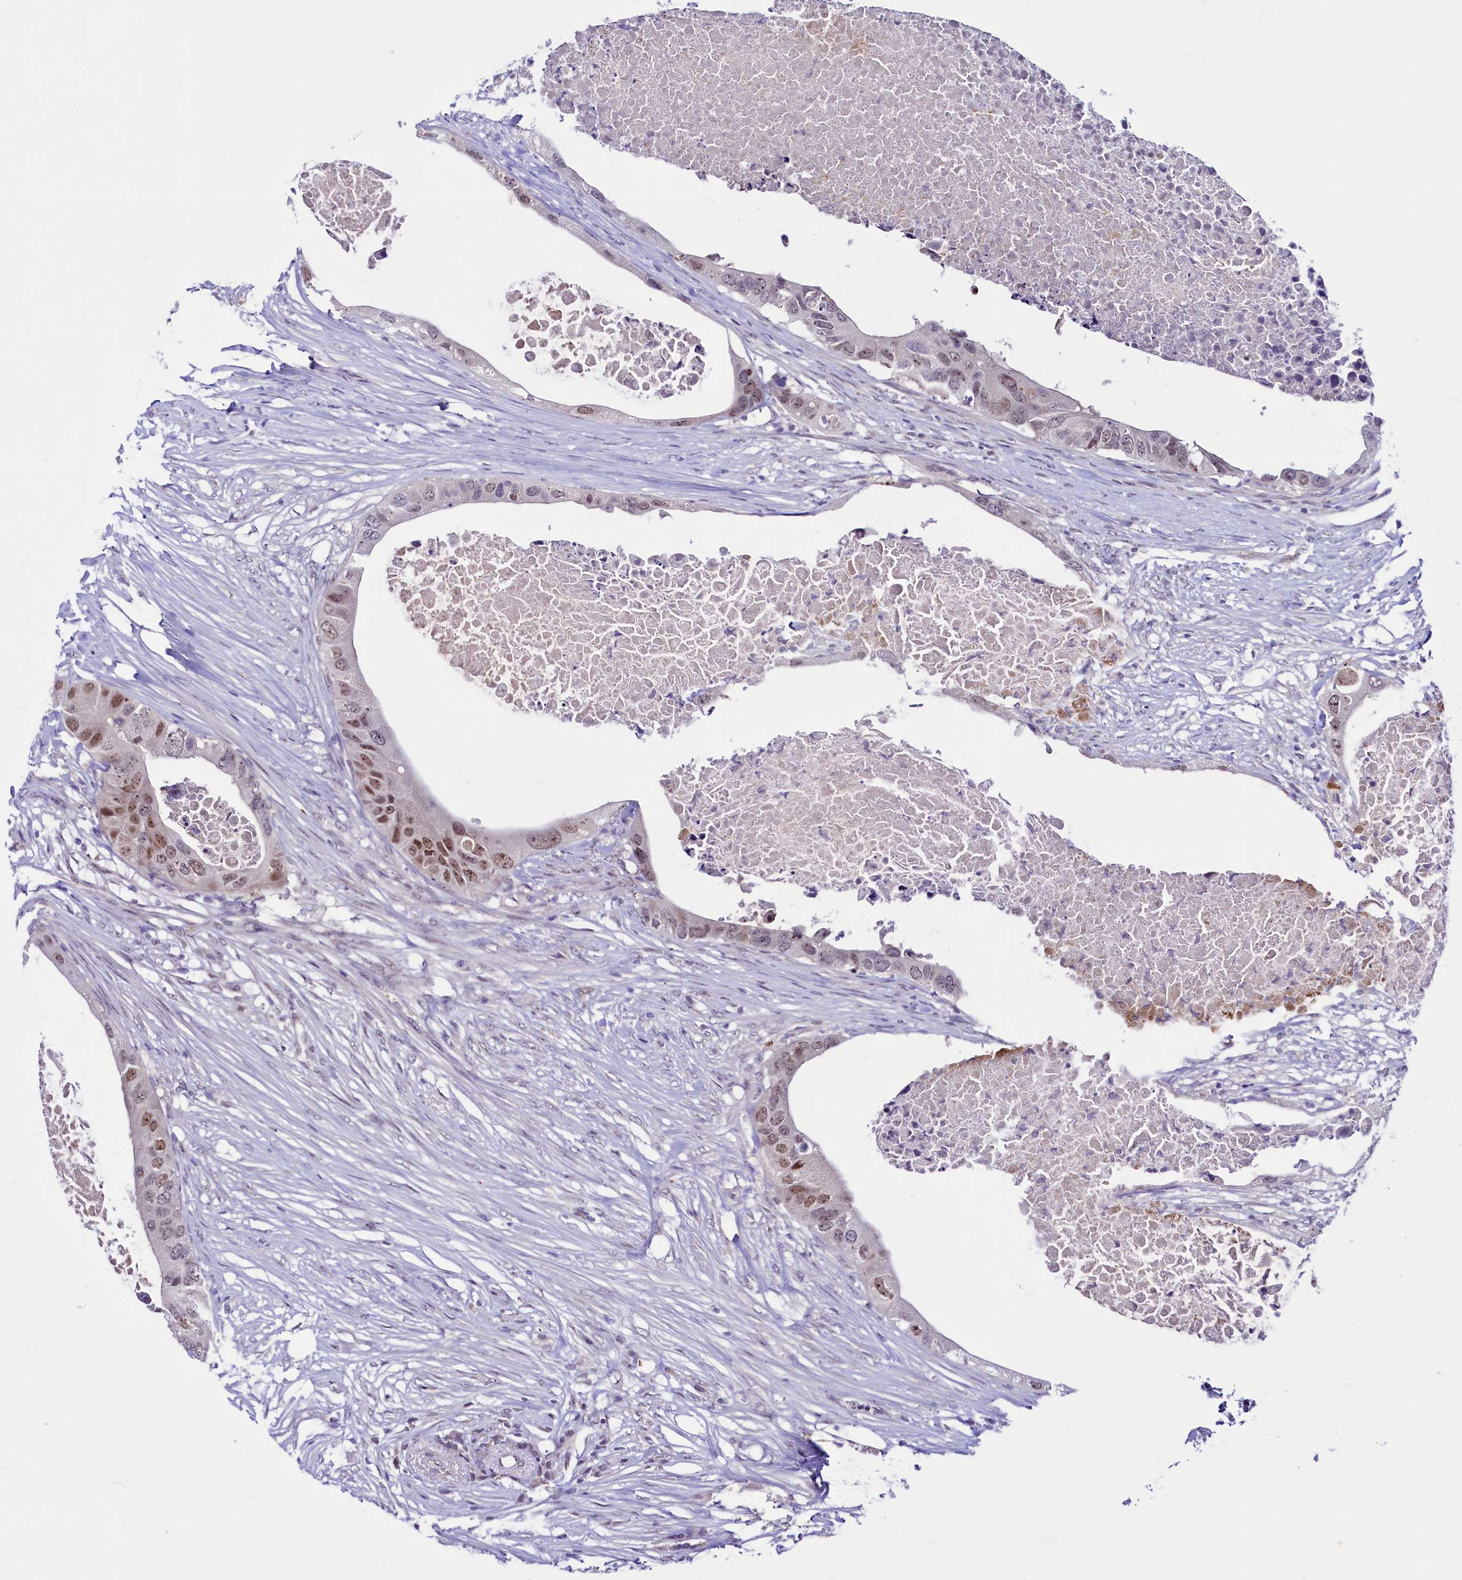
{"staining": {"intensity": "moderate", "quantity": "25%-75%", "location": "nuclear"}, "tissue": "colorectal cancer", "cell_type": "Tumor cells", "image_type": "cancer", "snomed": [{"axis": "morphology", "description": "Adenocarcinoma, NOS"}, {"axis": "topography", "description": "Colon"}], "caption": "A histopathology image of colorectal cancer stained for a protein exhibits moderate nuclear brown staining in tumor cells.", "gene": "LEUTX", "patient": {"sex": "male", "age": 71}}